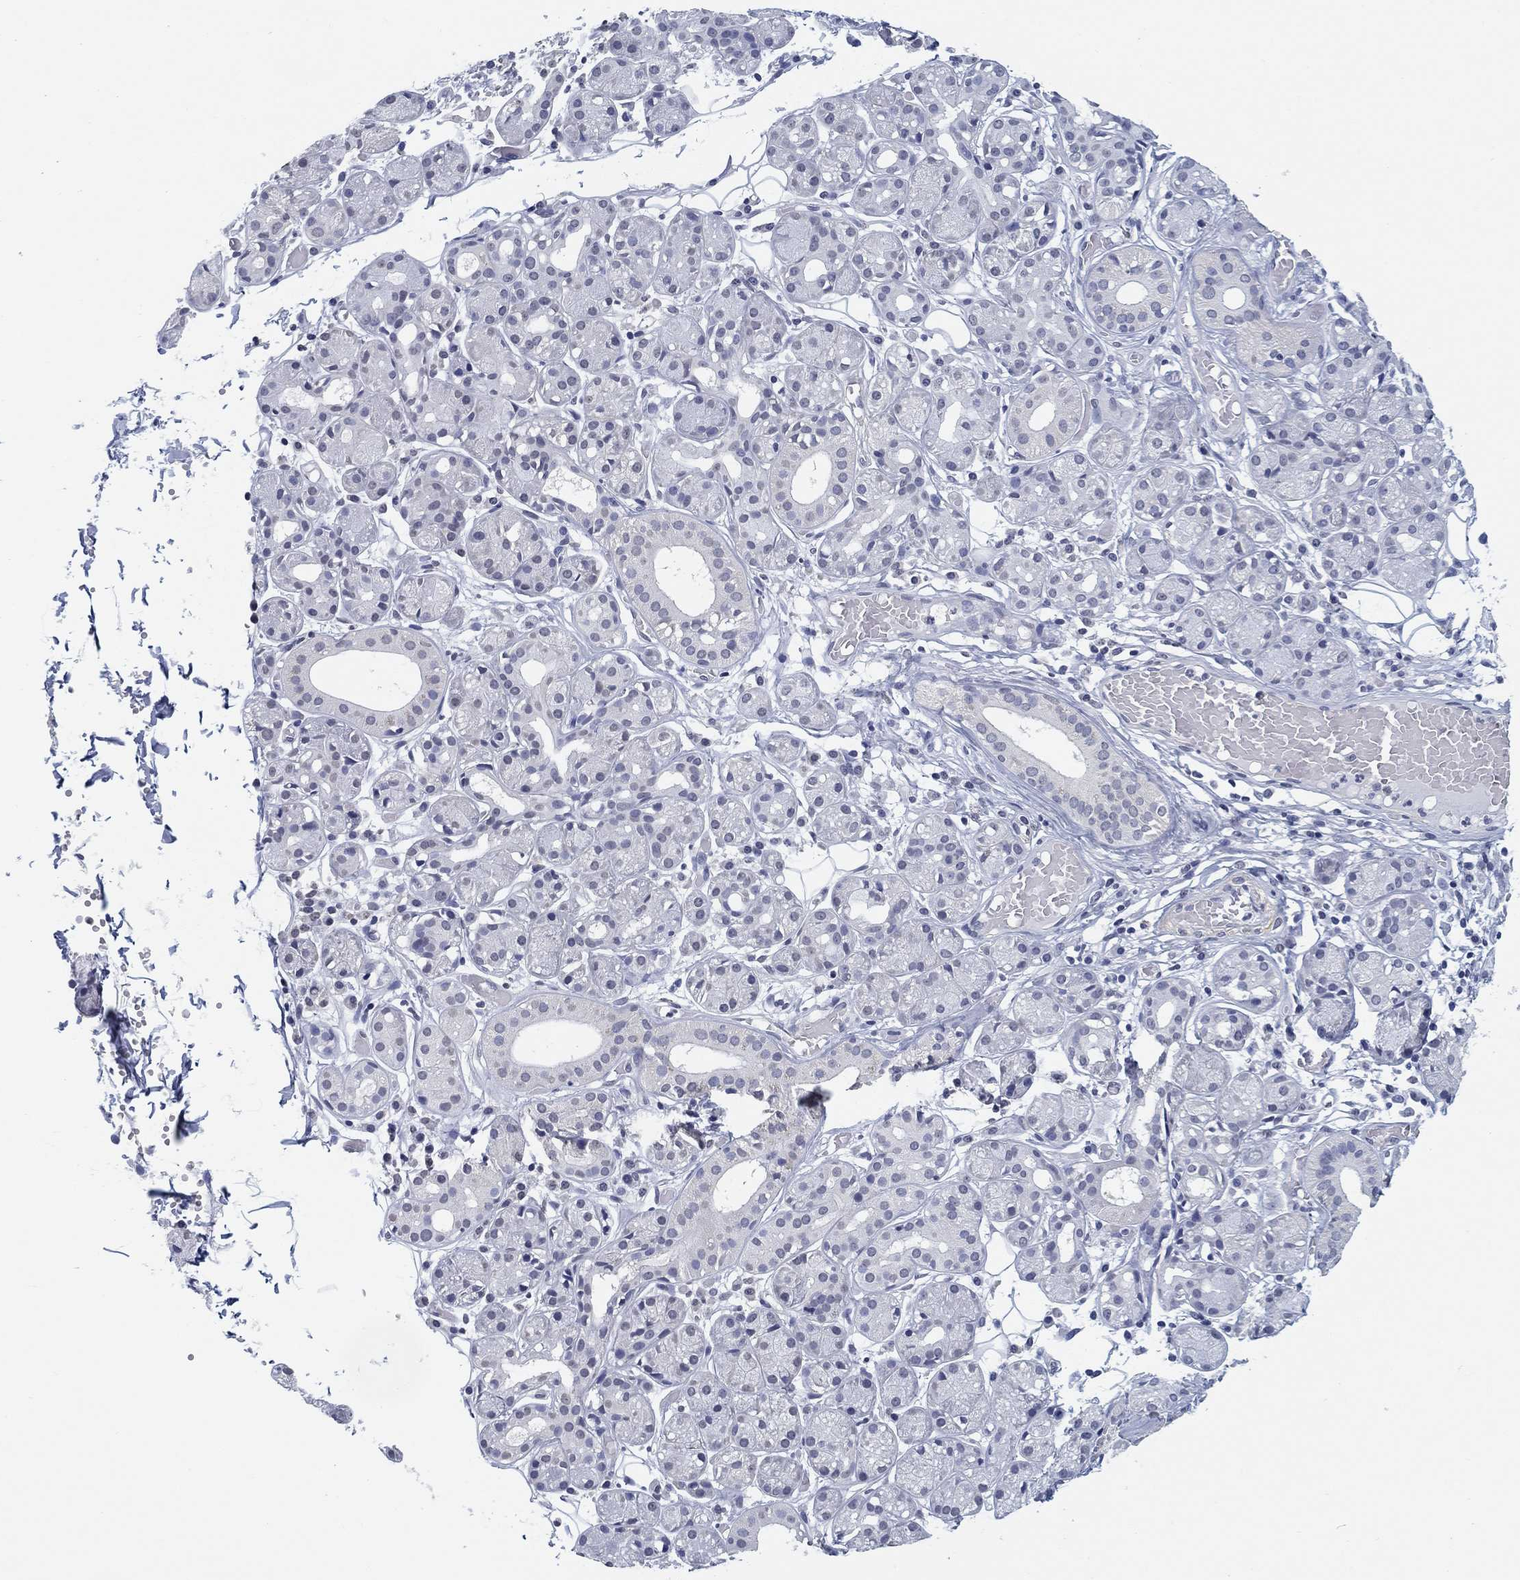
{"staining": {"intensity": "negative", "quantity": "none", "location": "none"}, "tissue": "salivary gland", "cell_type": "Glandular cells", "image_type": "normal", "snomed": [{"axis": "morphology", "description": "Normal tissue, NOS"}, {"axis": "topography", "description": "Salivary gland"}, {"axis": "topography", "description": "Peripheral nerve tissue"}], "caption": "Immunohistochemical staining of normal salivary gland demonstrates no significant staining in glandular cells.", "gene": "OTUB2", "patient": {"sex": "male", "age": 71}}